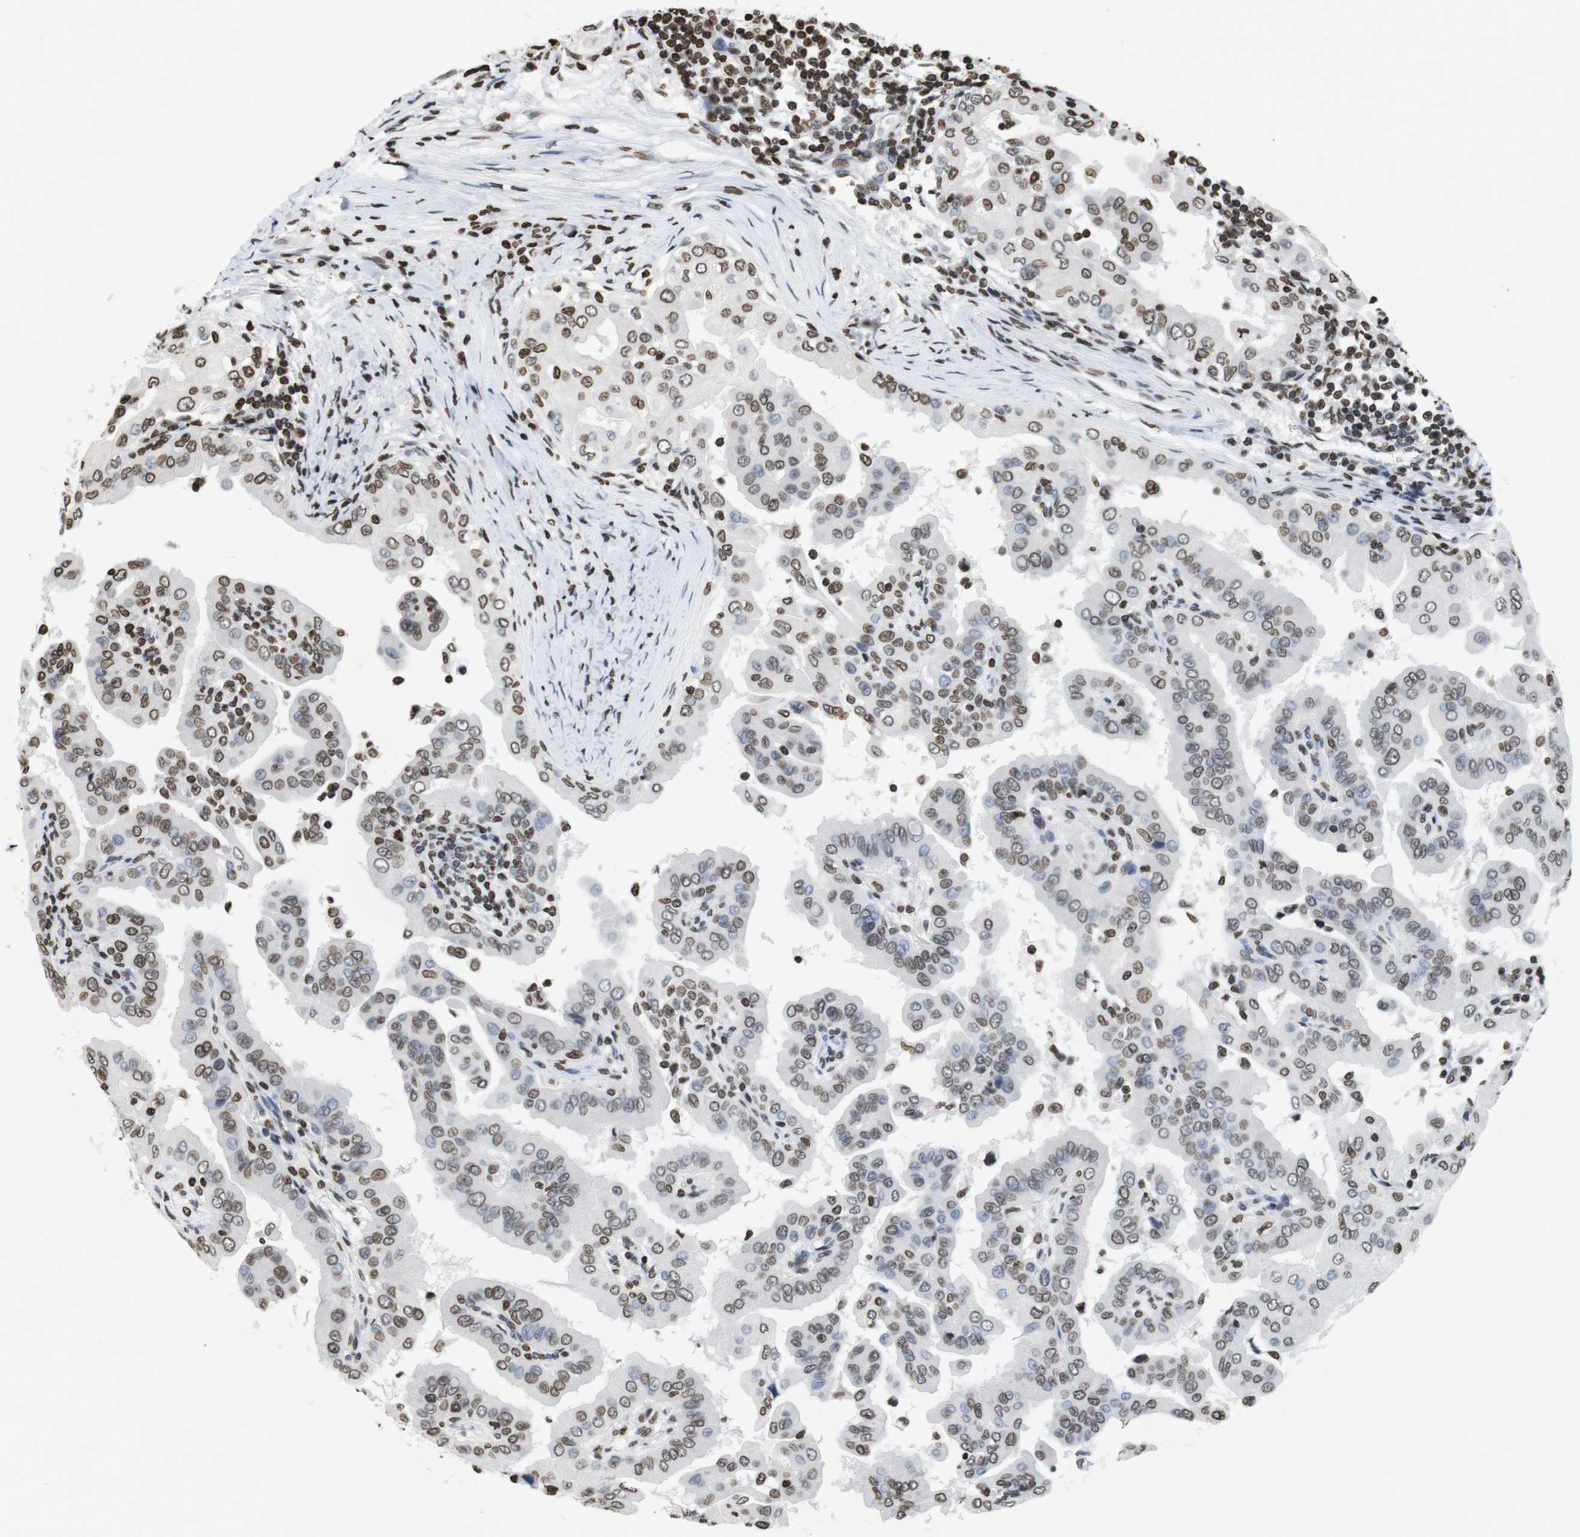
{"staining": {"intensity": "moderate", "quantity": "25%-75%", "location": "nuclear"}, "tissue": "thyroid cancer", "cell_type": "Tumor cells", "image_type": "cancer", "snomed": [{"axis": "morphology", "description": "Papillary adenocarcinoma, NOS"}, {"axis": "topography", "description": "Thyroid gland"}], "caption": "The photomicrograph demonstrates immunohistochemical staining of thyroid cancer (papillary adenocarcinoma). There is moderate nuclear positivity is present in about 25%-75% of tumor cells. The staining is performed using DAB (3,3'-diaminobenzidine) brown chromogen to label protein expression. The nuclei are counter-stained blue using hematoxylin.", "gene": "BSX", "patient": {"sex": "male", "age": 33}}